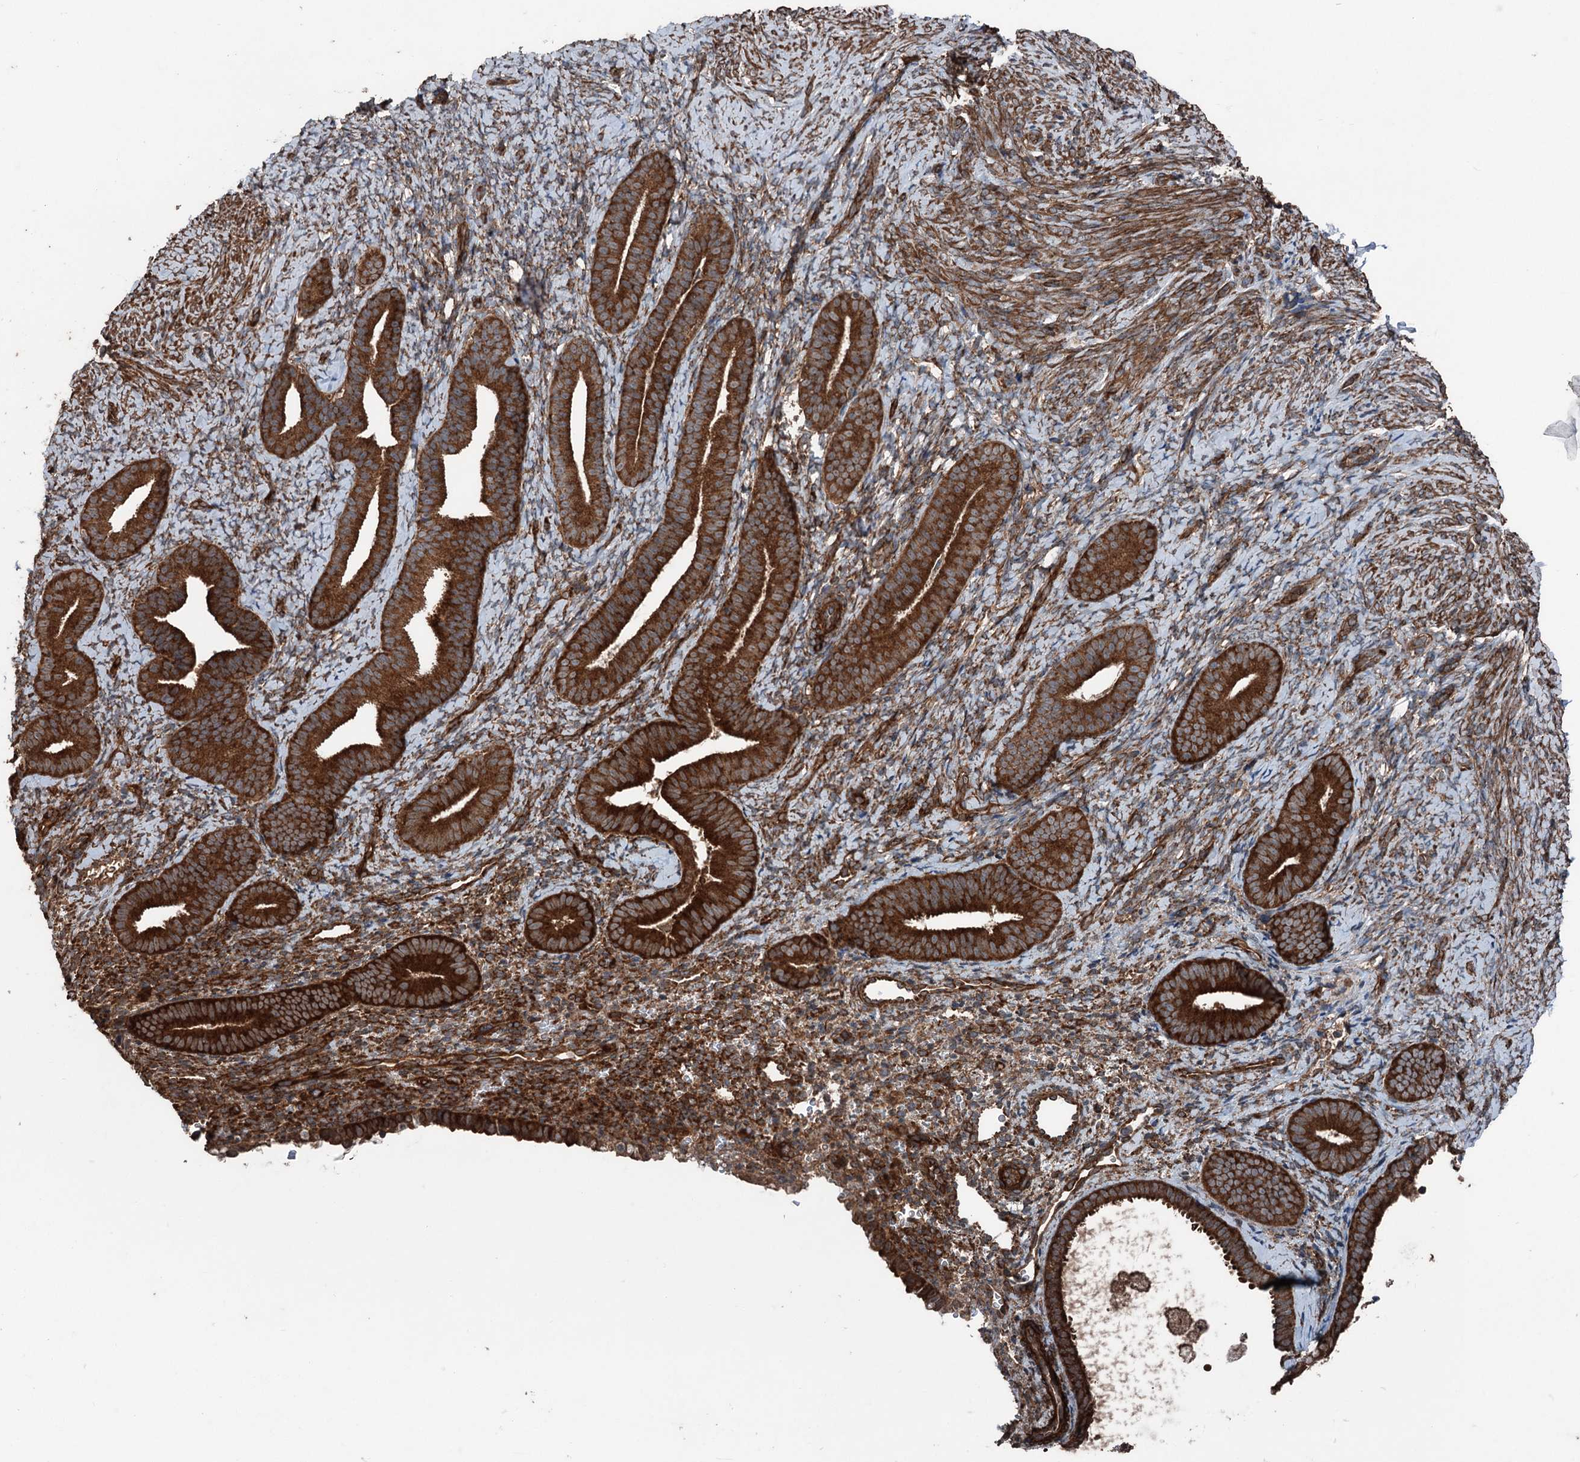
{"staining": {"intensity": "strong", "quantity": "25%-75%", "location": "cytoplasmic/membranous"}, "tissue": "endometrium", "cell_type": "Cells in endometrial stroma", "image_type": "normal", "snomed": [{"axis": "morphology", "description": "Normal tissue, NOS"}, {"axis": "topography", "description": "Endometrium"}], "caption": "IHC micrograph of benign endometrium: human endometrium stained using immunohistochemistry (IHC) reveals high levels of strong protein expression localized specifically in the cytoplasmic/membranous of cells in endometrial stroma, appearing as a cytoplasmic/membranous brown color.", "gene": "RNF214", "patient": {"sex": "female", "age": 65}}